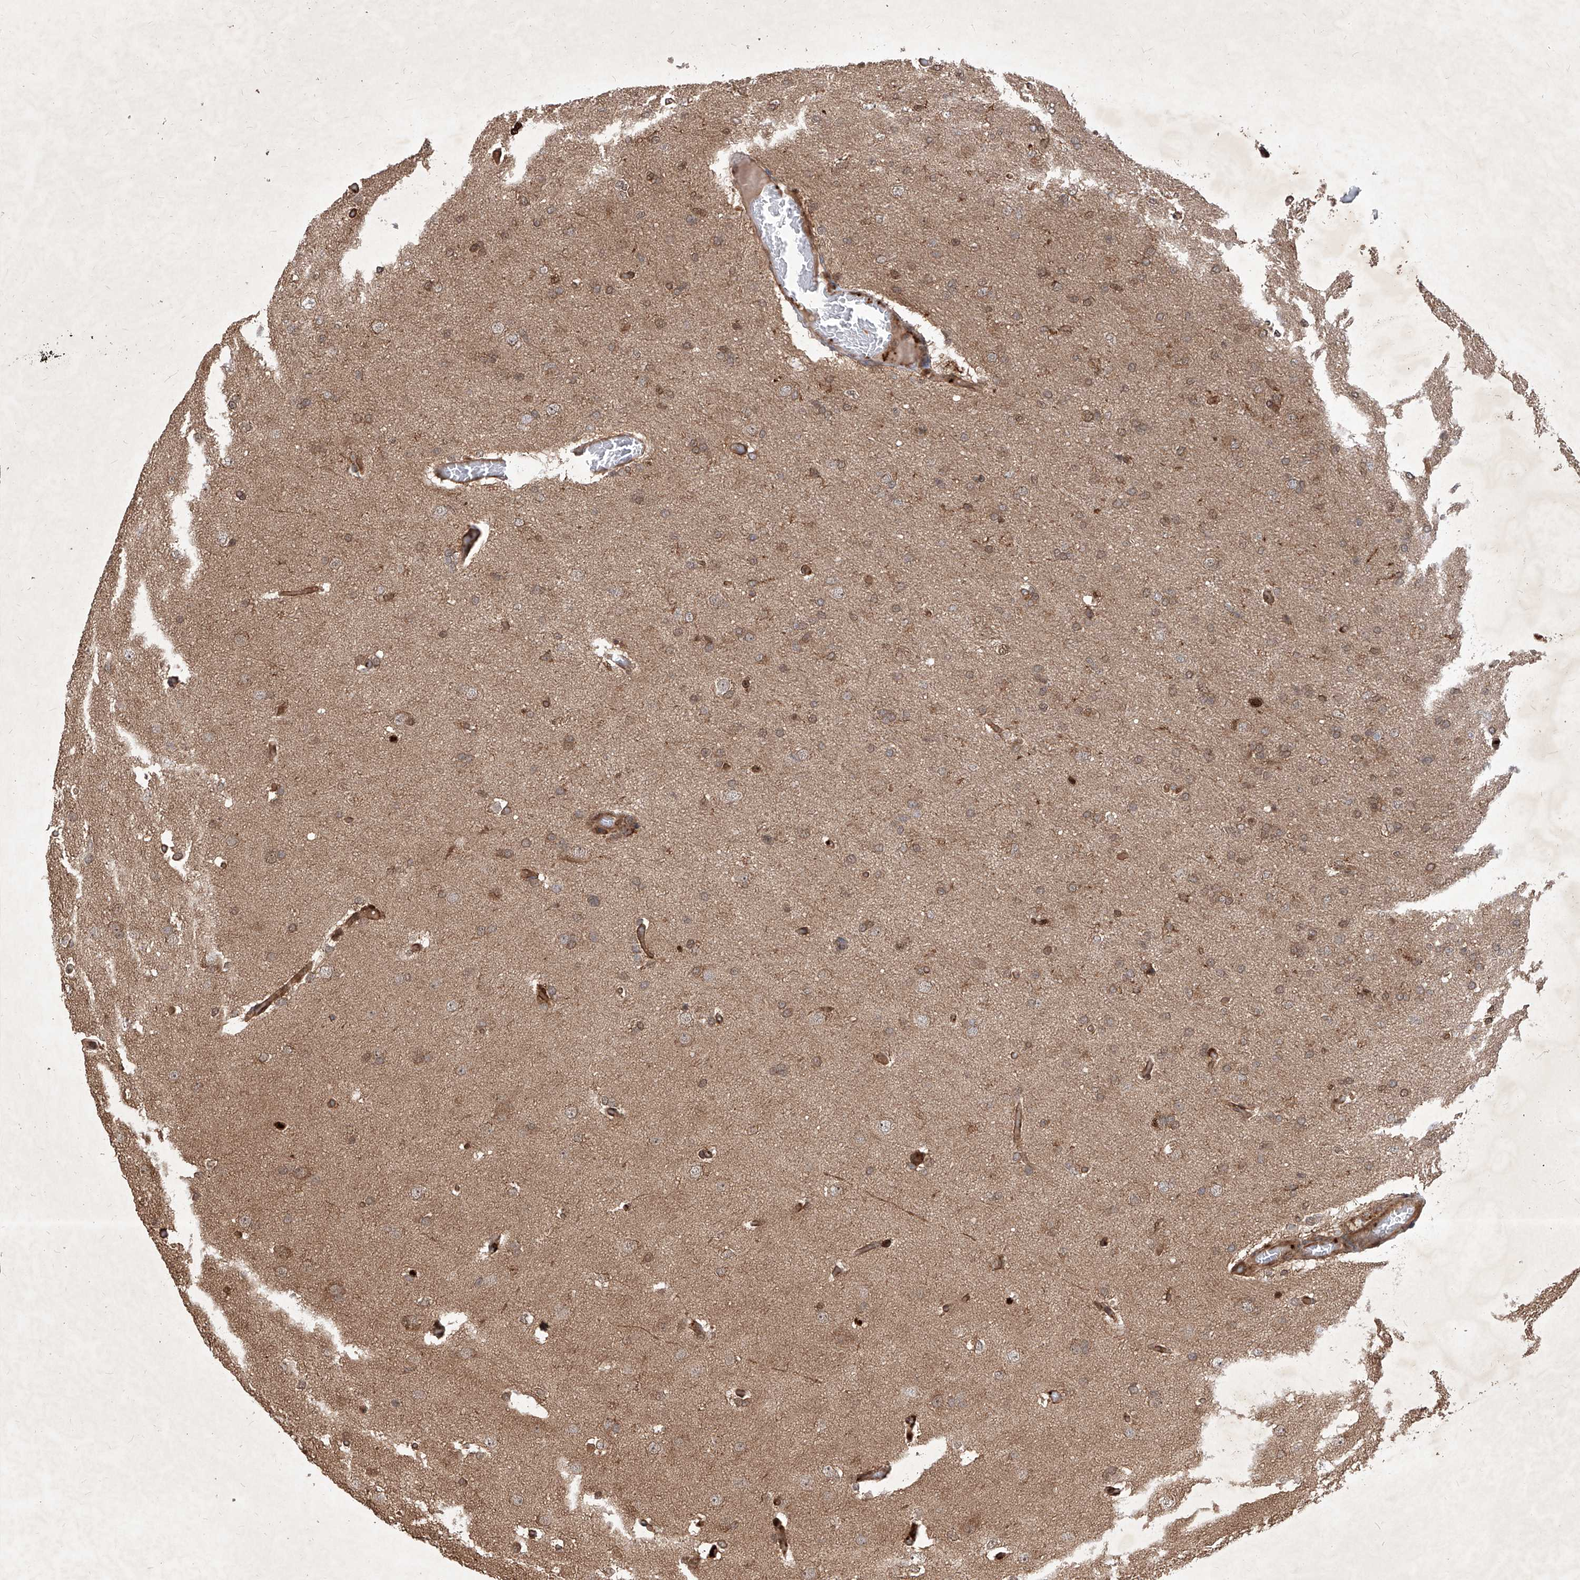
{"staining": {"intensity": "moderate", "quantity": "25%-75%", "location": "cytoplasmic/membranous"}, "tissue": "glioma", "cell_type": "Tumor cells", "image_type": "cancer", "snomed": [{"axis": "morphology", "description": "Glioma, malignant, High grade"}, {"axis": "topography", "description": "Cerebral cortex"}], "caption": "Immunohistochemistry histopathology image of human malignant high-grade glioma stained for a protein (brown), which reveals medium levels of moderate cytoplasmic/membranous expression in about 25%-75% of tumor cells.", "gene": "MAGED2", "patient": {"sex": "female", "age": 36}}